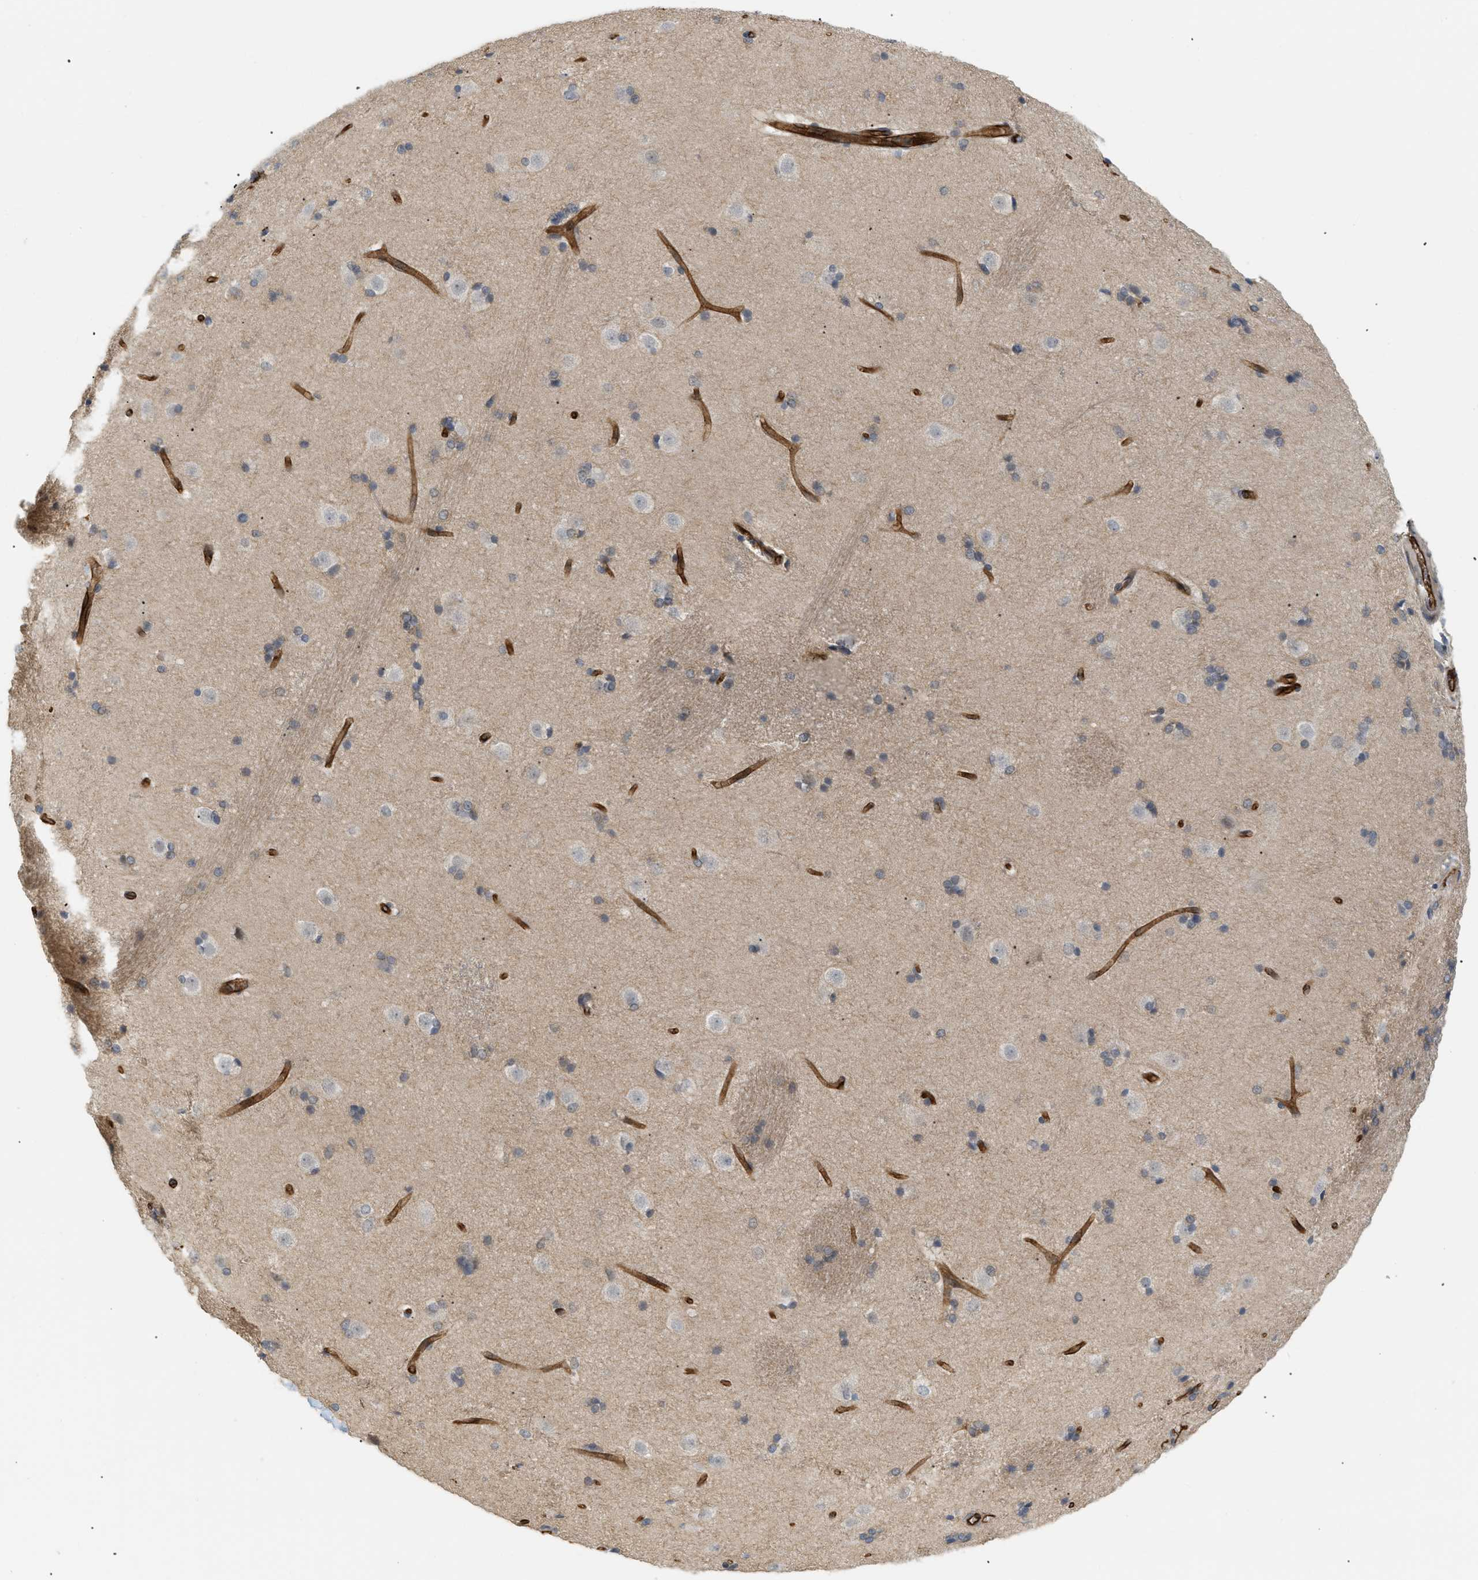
{"staining": {"intensity": "weak", "quantity": "<25%", "location": "cytoplasmic/membranous"}, "tissue": "caudate", "cell_type": "Glial cells", "image_type": "normal", "snomed": [{"axis": "morphology", "description": "Normal tissue, NOS"}, {"axis": "topography", "description": "Lateral ventricle wall"}], "caption": "DAB immunohistochemical staining of normal human caudate reveals no significant positivity in glial cells. The staining was performed using DAB (3,3'-diaminobenzidine) to visualize the protein expression in brown, while the nuclei were stained in blue with hematoxylin (Magnification: 20x).", "gene": "PALMD", "patient": {"sex": "female", "age": 19}}